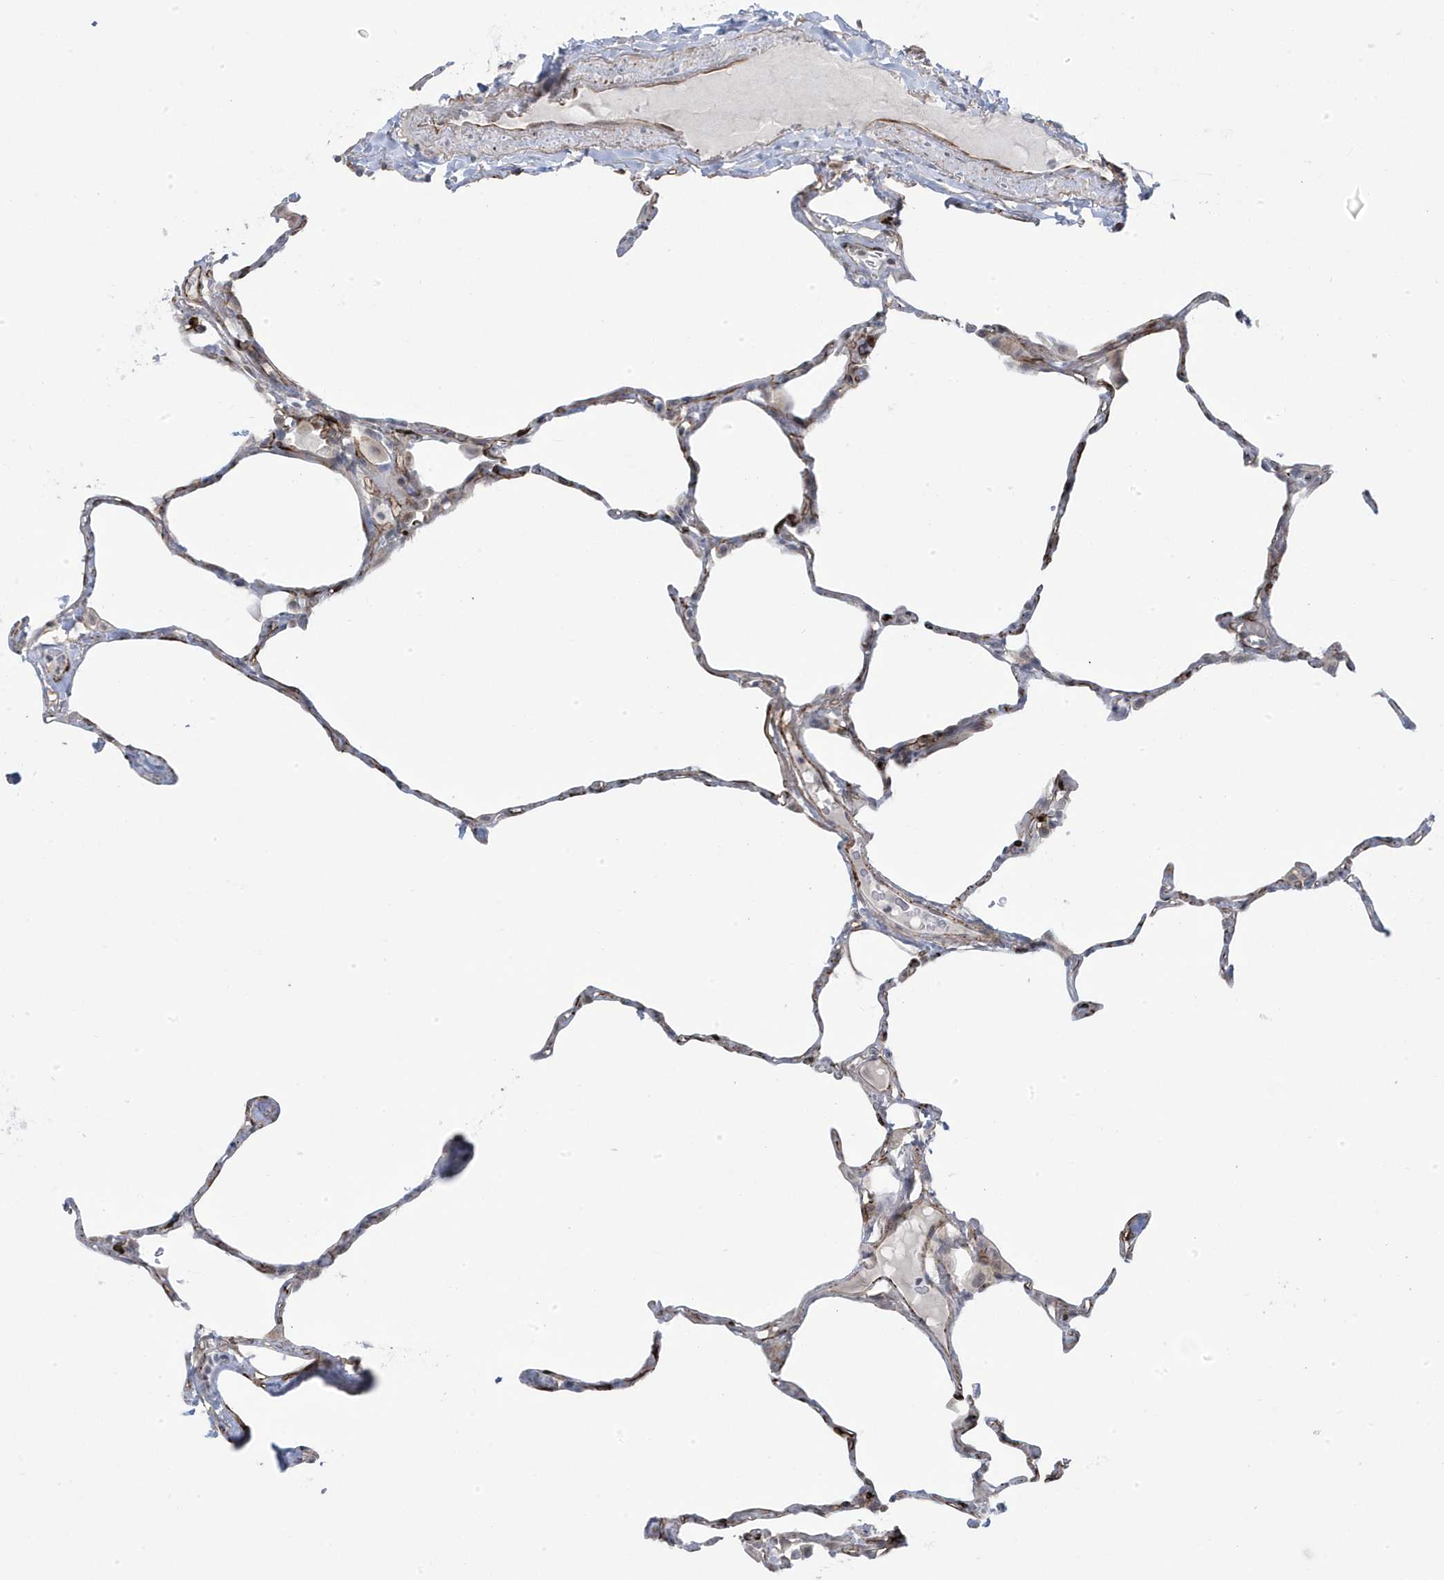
{"staining": {"intensity": "negative", "quantity": "none", "location": "none"}, "tissue": "lung", "cell_type": "Alveolar cells", "image_type": "normal", "snomed": [{"axis": "morphology", "description": "Normal tissue, NOS"}, {"axis": "topography", "description": "Lung"}], "caption": "High power microscopy histopathology image of an IHC image of unremarkable lung, revealing no significant expression in alveolar cells. (DAB (3,3'-diaminobenzidine) IHC, high magnification).", "gene": "ADAMTSL3", "patient": {"sex": "male", "age": 65}}